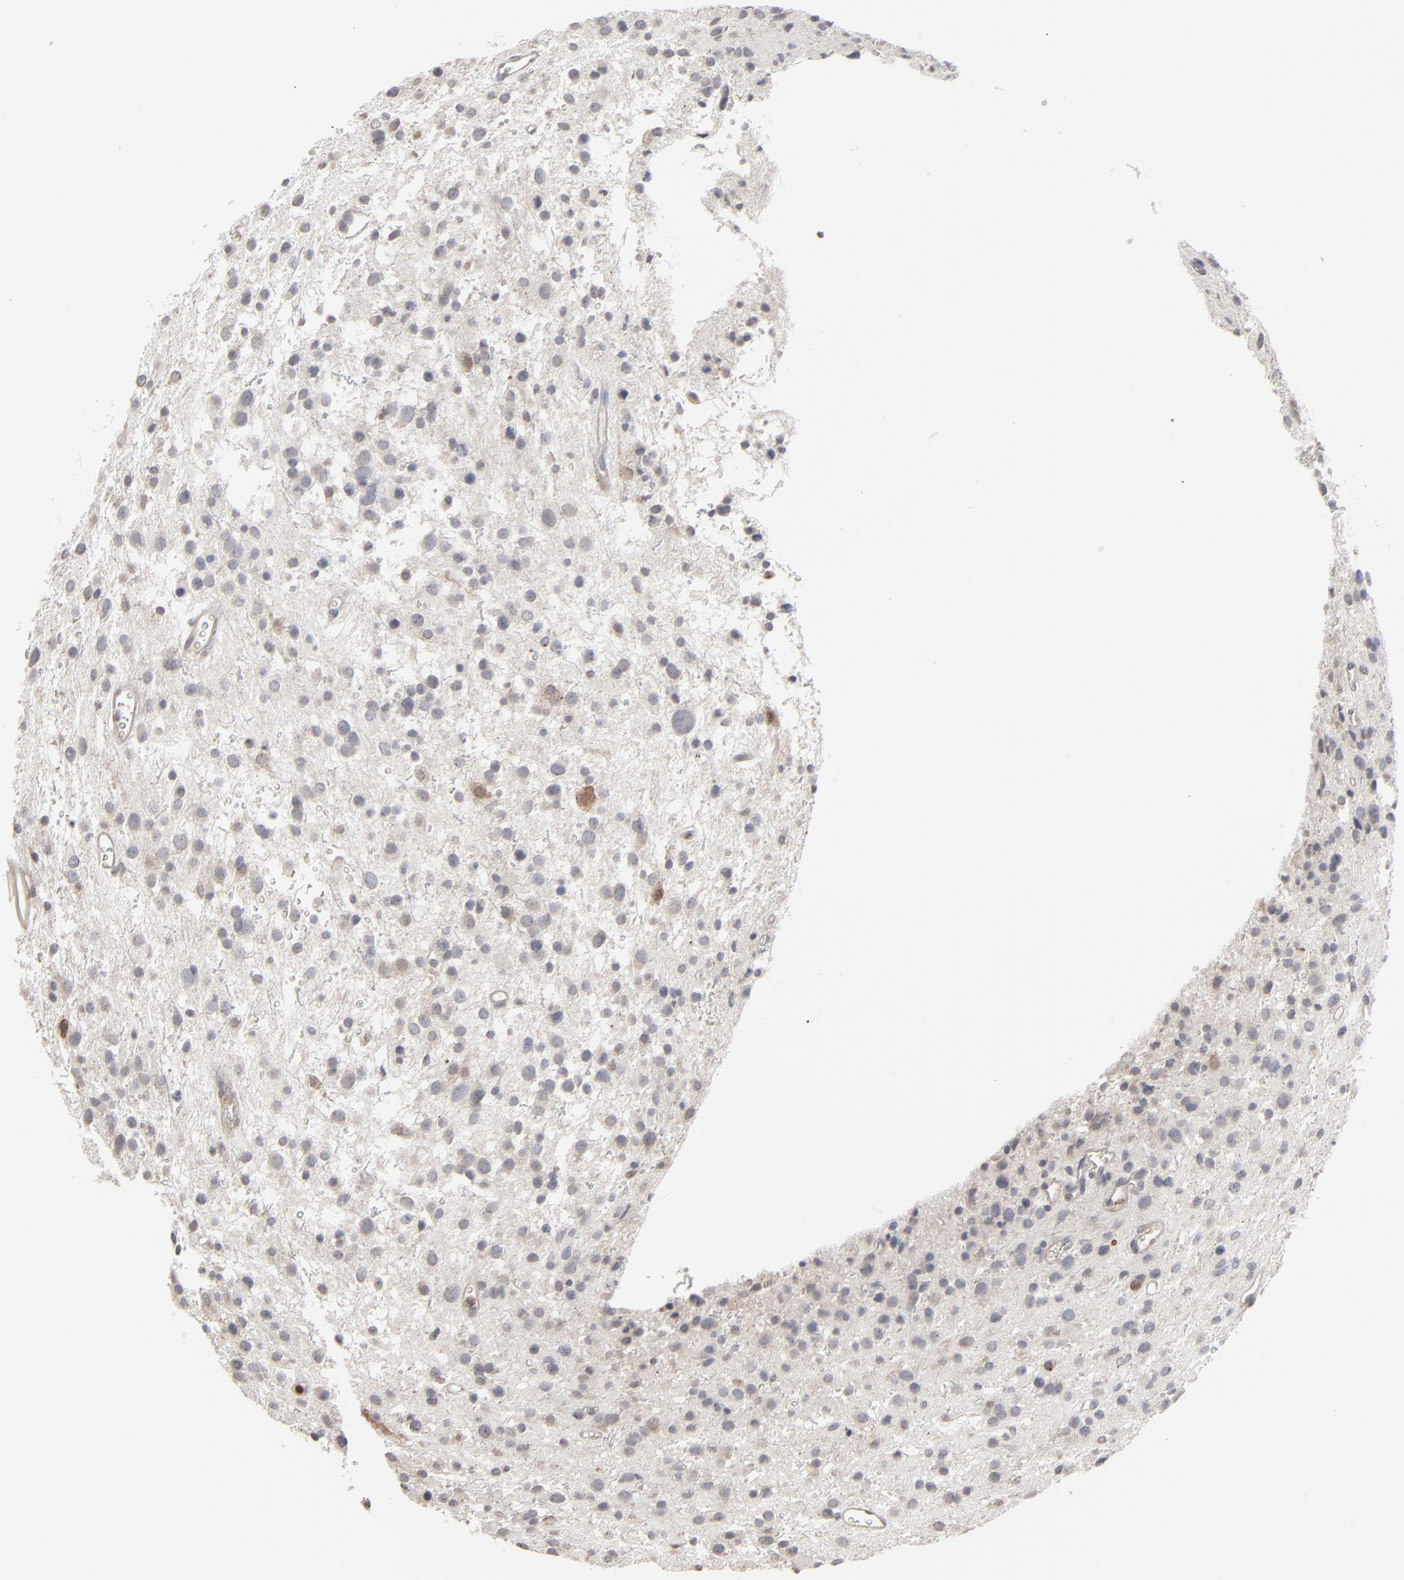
{"staining": {"intensity": "moderate", "quantity": "<25%", "location": "nuclear"}, "tissue": "glioma", "cell_type": "Tumor cells", "image_type": "cancer", "snomed": [{"axis": "morphology", "description": "Glioma, malignant, Low grade"}, {"axis": "topography", "description": "Brain"}], "caption": "Immunohistochemistry (IHC) histopathology image of human malignant glioma (low-grade) stained for a protein (brown), which exhibits low levels of moderate nuclear positivity in approximately <25% of tumor cells.", "gene": "STAT4", "patient": {"sex": "female", "age": 36}}